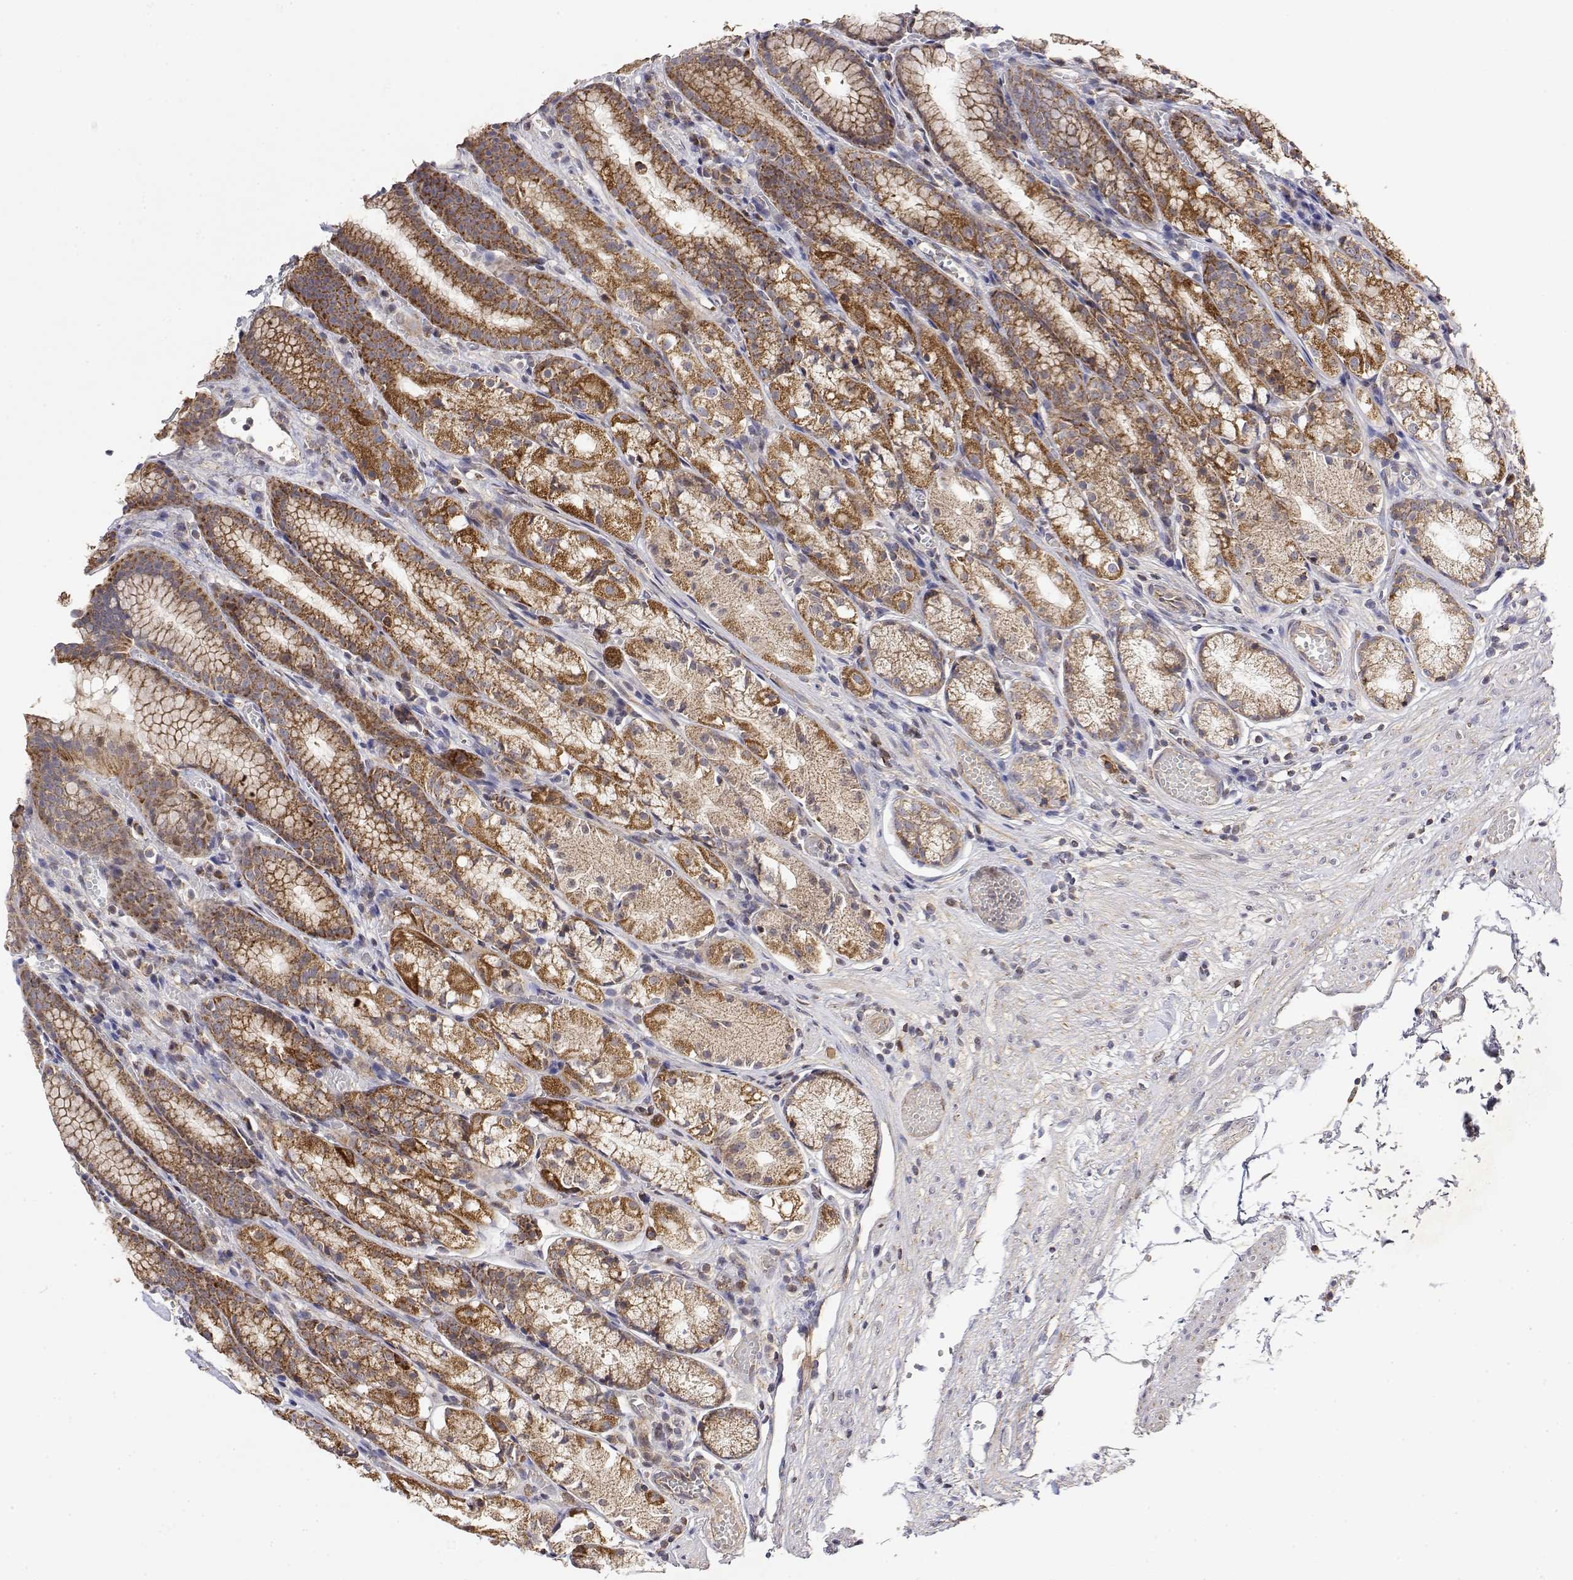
{"staining": {"intensity": "moderate", "quantity": ">75%", "location": "cytoplasmic/membranous"}, "tissue": "stomach", "cell_type": "Glandular cells", "image_type": "normal", "snomed": [{"axis": "morphology", "description": "Normal tissue, NOS"}, {"axis": "topography", "description": "Stomach"}], "caption": "Glandular cells exhibit medium levels of moderate cytoplasmic/membranous staining in about >75% of cells in benign stomach. Ihc stains the protein in brown and the nuclei are stained blue.", "gene": "GADD45GIP1", "patient": {"sex": "male", "age": 70}}